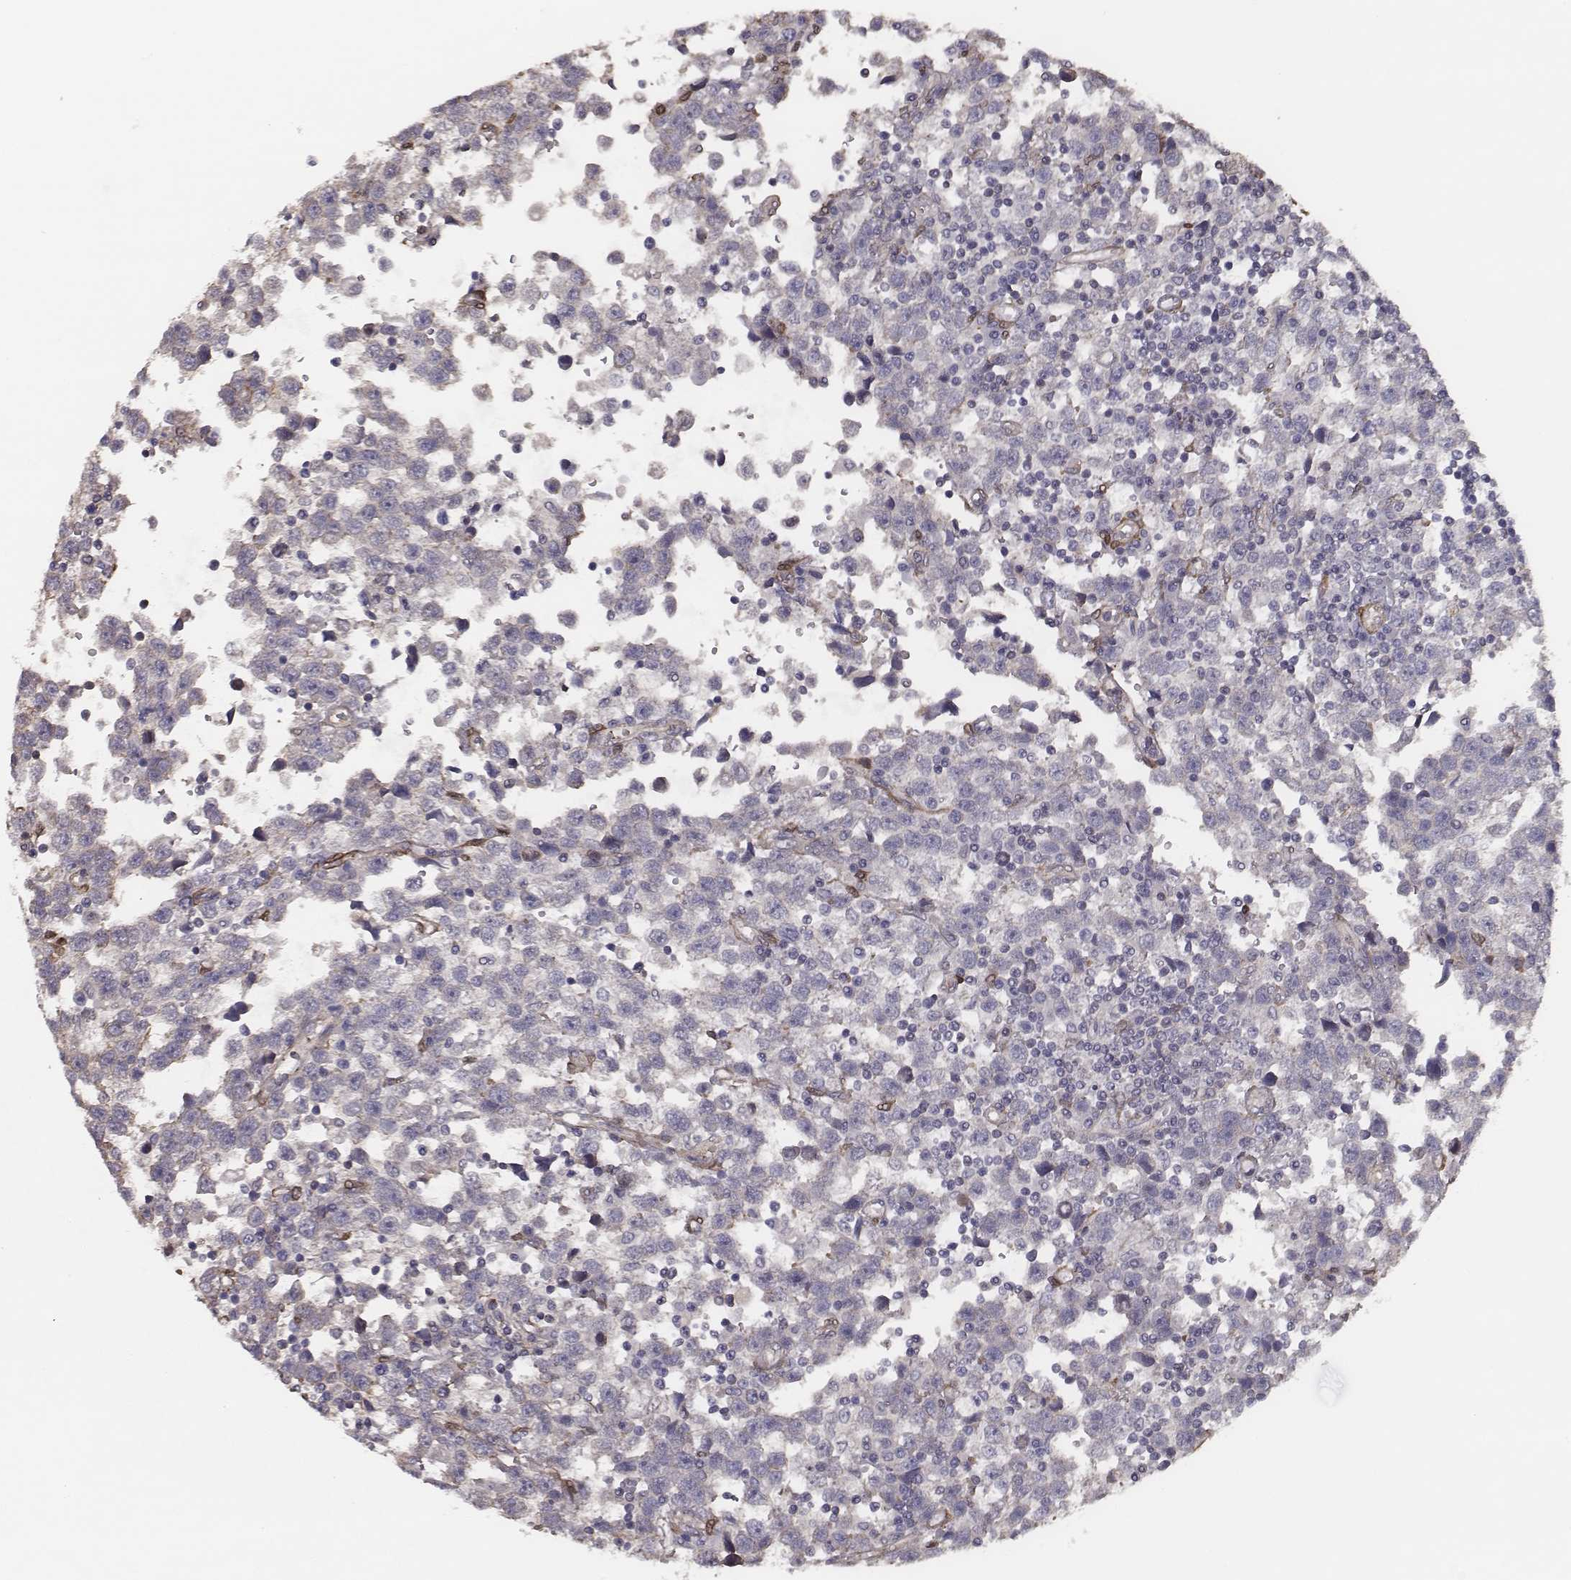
{"staining": {"intensity": "negative", "quantity": "none", "location": "none"}, "tissue": "testis cancer", "cell_type": "Tumor cells", "image_type": "cancer", "snomed": [{"axis": "morphology", "description": "Seminoma, NOS"}, {"axis": "topography", "description": "Testis"}], "caption": "Protein analysis of seminoma (testis) displays no significant positivity in tumor cells. Brightfield microscopy of immunohistochemistry (IHC) stained with DAB (3,3'-diaminobenzidine) (brown) and hematoxylin (blue), captured at high magnification.", "gene": "ISYNA1", "patient": {"sex": "male", "age": 34}}